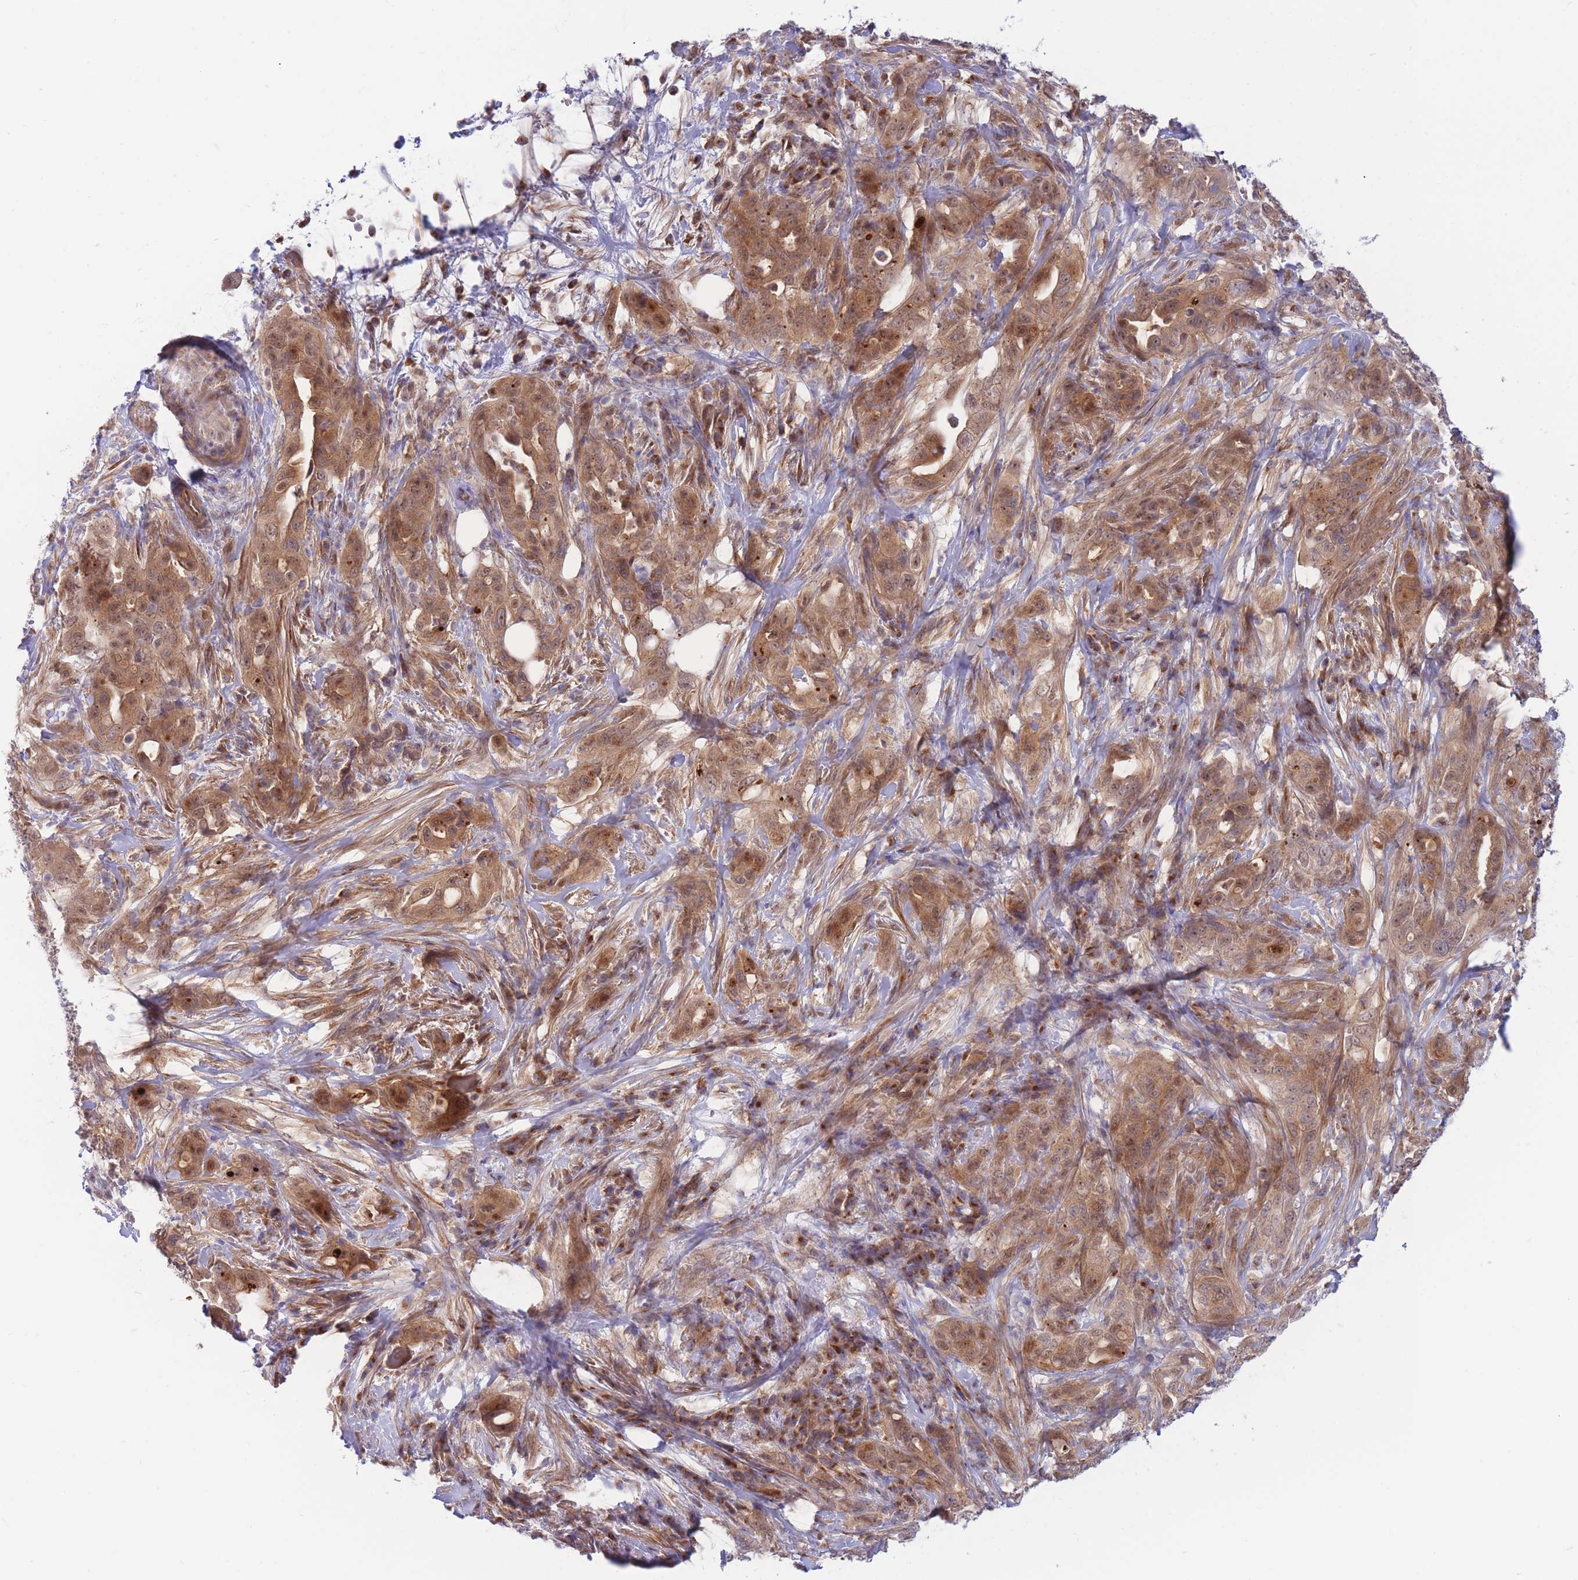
{"staining": {"intensity": "moderate", "quantity": ">75%", "location": "cytoplasmic/membranous,nuclear"}, "tissue": "pancreatic cancer", "cell_type": "Tumor cells", "image_type": "cancer", "snomed": [{"axis": "morphology", "description": "Normal tissue, NOS"}, {"axis": "morphology", "description": "Adenocarcinoma, NOS"}, {"axis": "topography", "description": "Lymph node"}, {"axis": "topography", "description": "Pancreas"}], "caption": "The immunohistochemical stain shows moderate cytoplasmic/membranous and nuclear expression in tumor cells of adenocarcinoma (pancreatic) tissue.", "gene": "APOL4", "patient": {"sex": "female", "age": 67}}